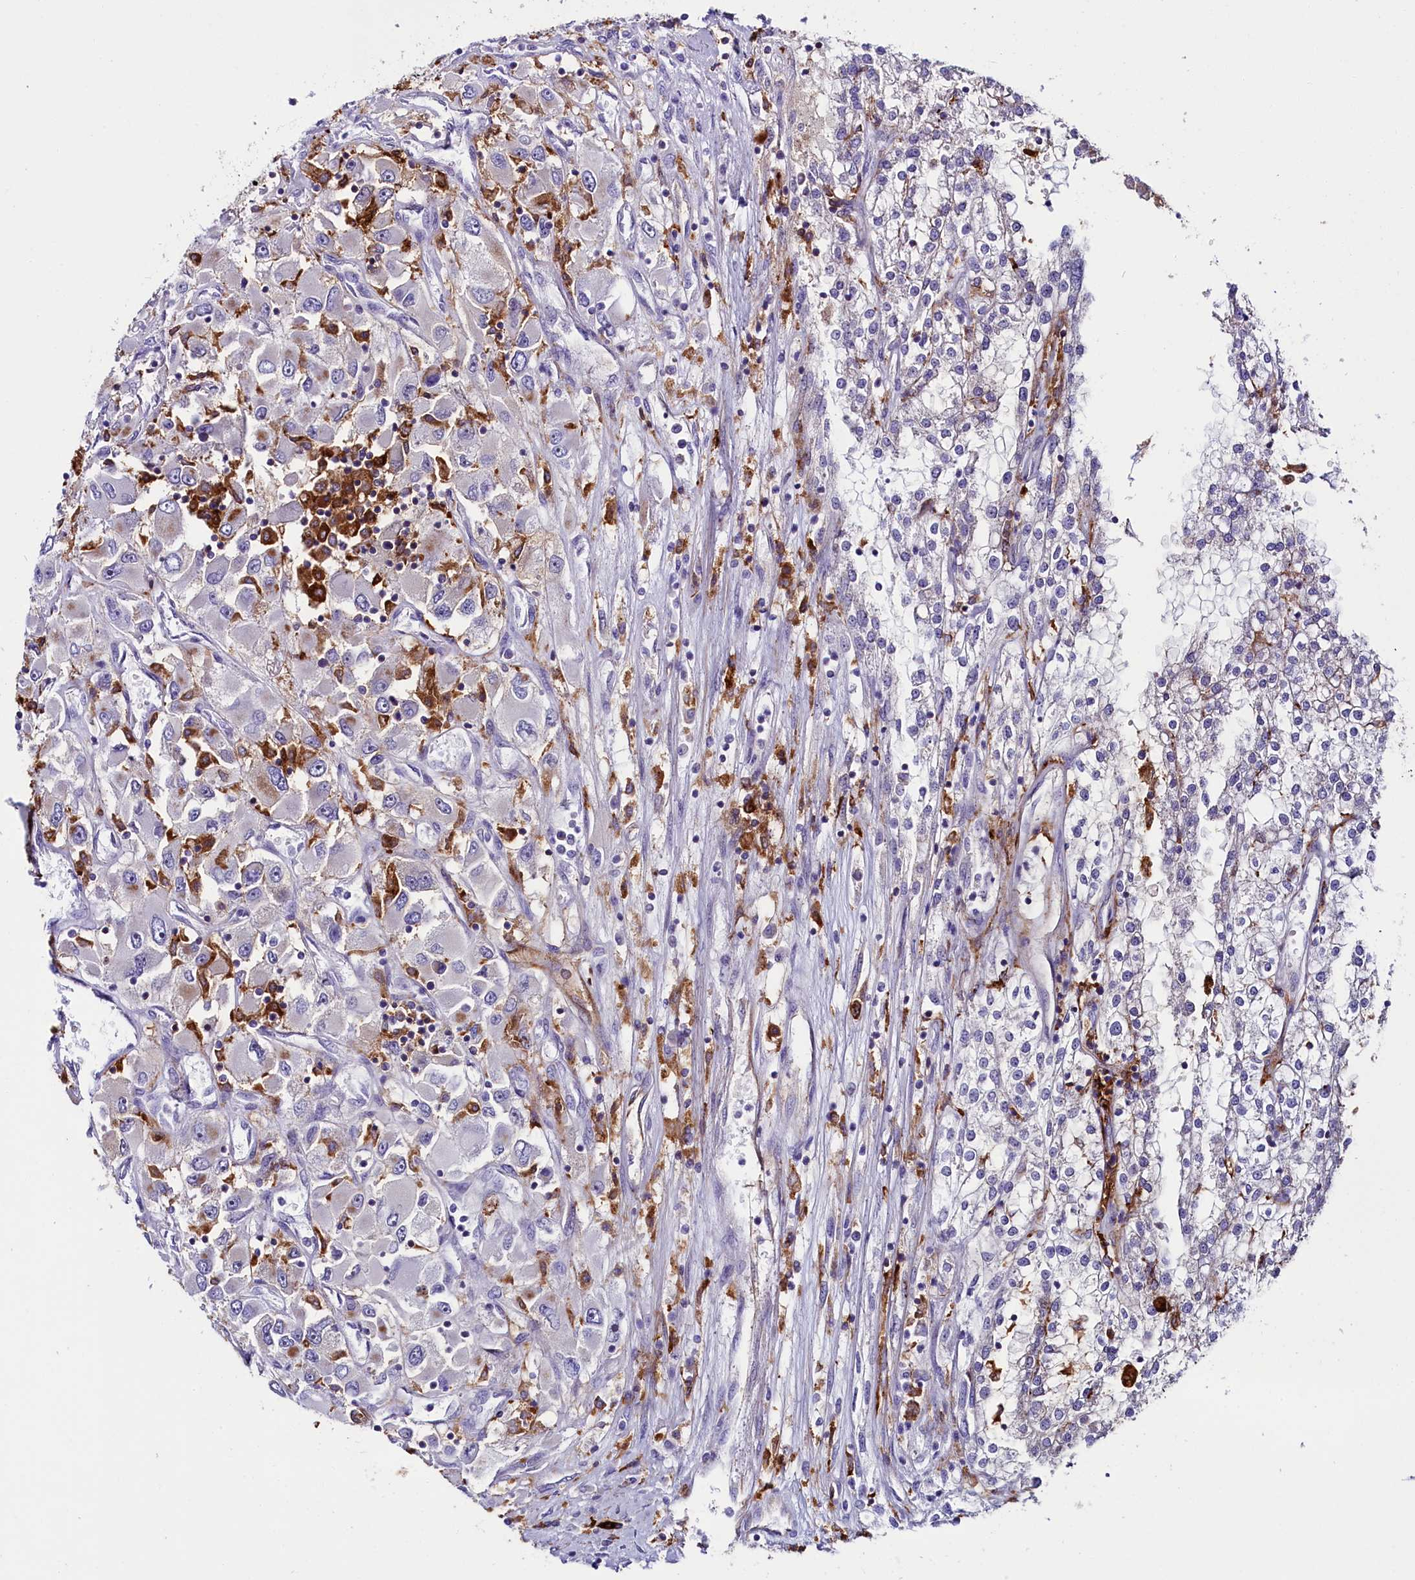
{"staining": {"intensity": "negative", "quantity": "none", "location": "none"}, "tissue": "renal cancer", "cell_type": "Tumor cells", "image_type": "cancer", "snomed": [{"axis": "morphology", "description": "Adenocarcinoma, NOS"}, {"axis": "topography", "description": "Kidney"}], "caption": "Renal adenocarcinoma was stained to show a protein in brown. There is no significant expression in tumor cells.", "gene": "IL20RA", "patient": {"sex": "female", "age": 52}}